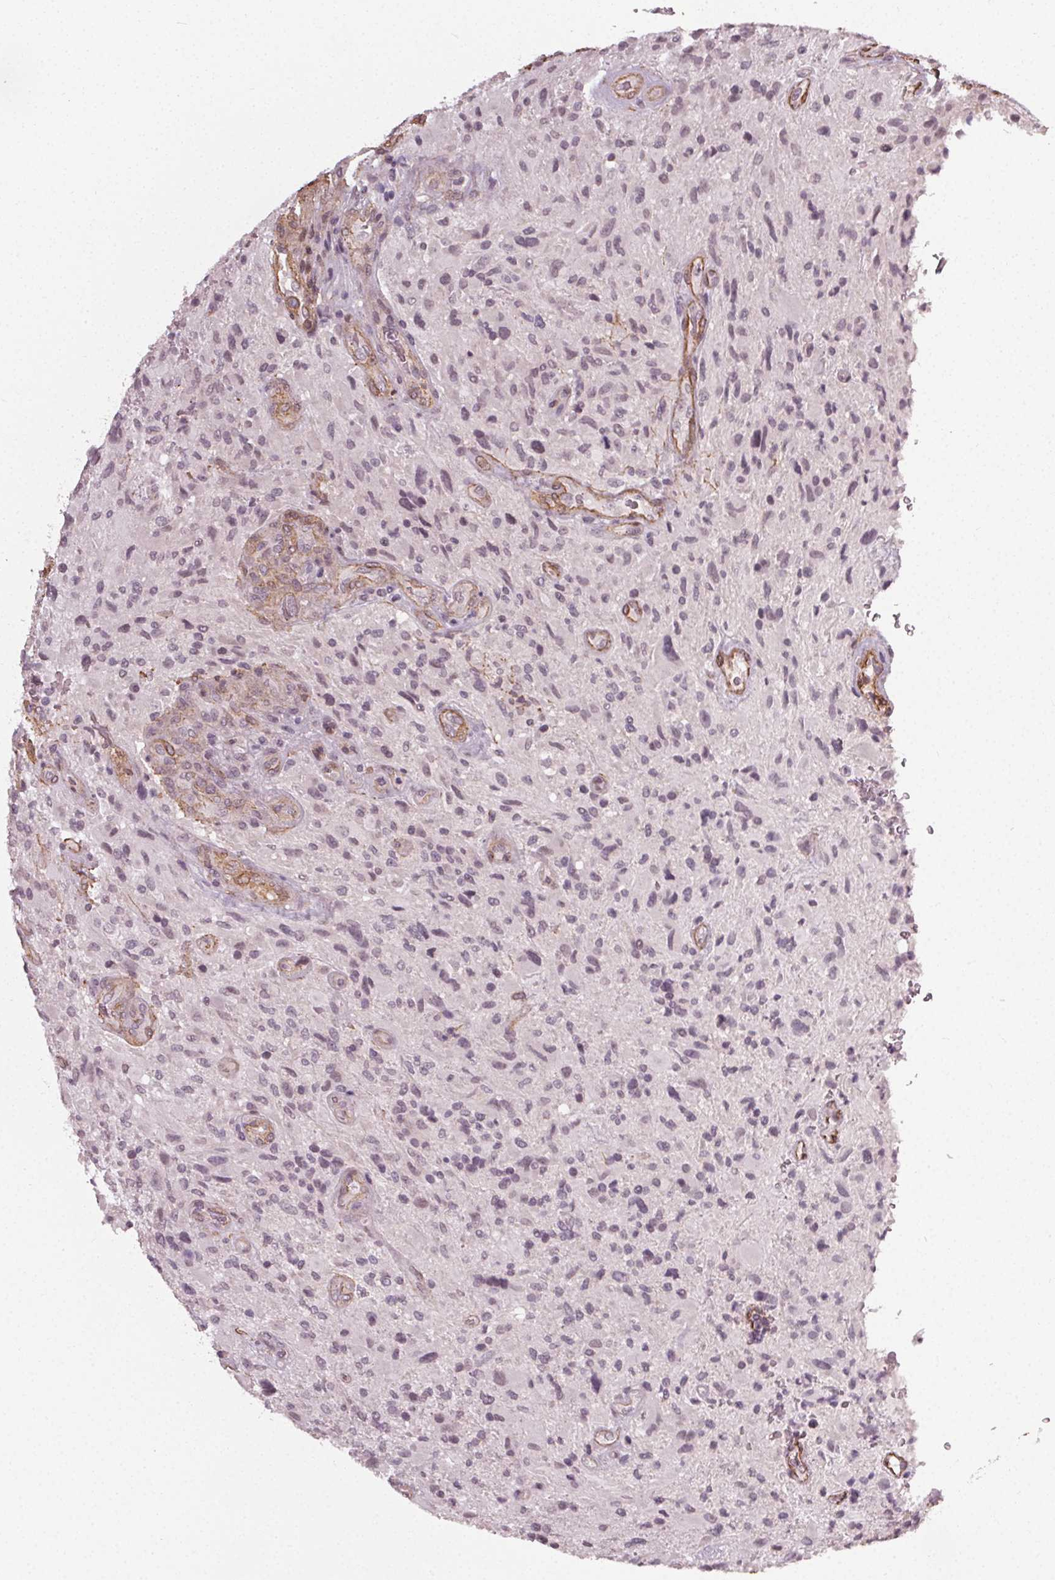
{"staining": {"intensity": "negative", "quantity": "none", "location": "none"}, "tissue": "glioma", "cell_type": "Tumor cells", "image_type": "cancer", "snomed": [{"axis": "morphology", "description": "Glioma, malignant, High grade"}, {"axis": "topography", "description": "Brain"}], "caption": "Immunohistochemistry (IHC) histopathology image of human malignant high-grade glioma stained for a protein (brown), which displays no staining in tumor cells.", "gene": "PKP1", "patient": {"sex": "male", "age": 53}}